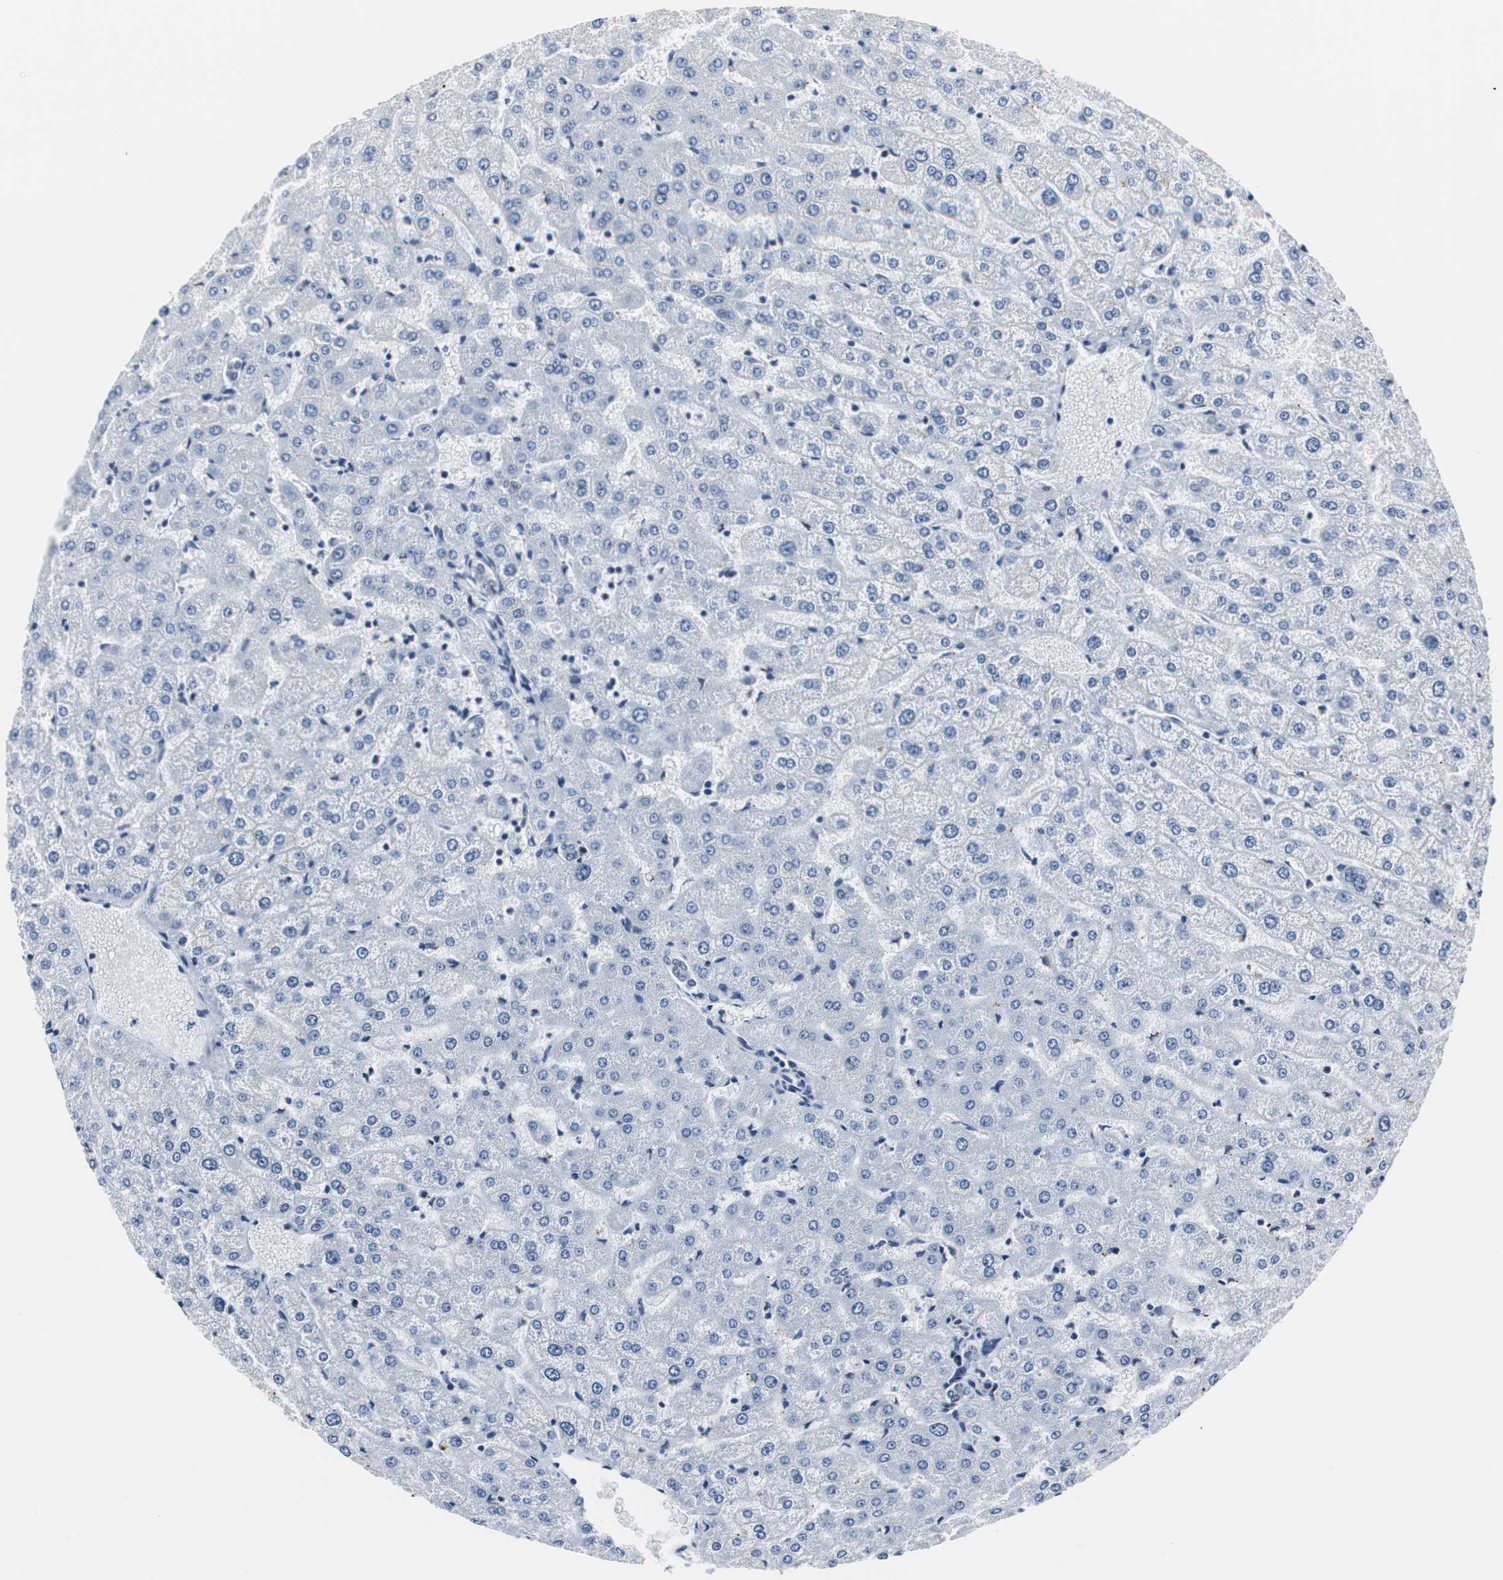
{"staining": {"intensity": "negative", "quantity": "none", "location": "none"}, "tissue": "liver", "cell_type": "Cholangiocytes", "image_type": "normal", "snomed": [{"axis": "morphology", "description": "Normal tissue, NOS"}, {"axis": "morphology", "description": "Fibrosis, NOS"}, {"axis": "topography", "description": "Liver"}], "caption": "Immunohistochemistry (IHC) of benign liver demonstrates no staining in cholangiocytes.", "gene": "XRCC1", "patient": {"sex": "female", "age": 29}}